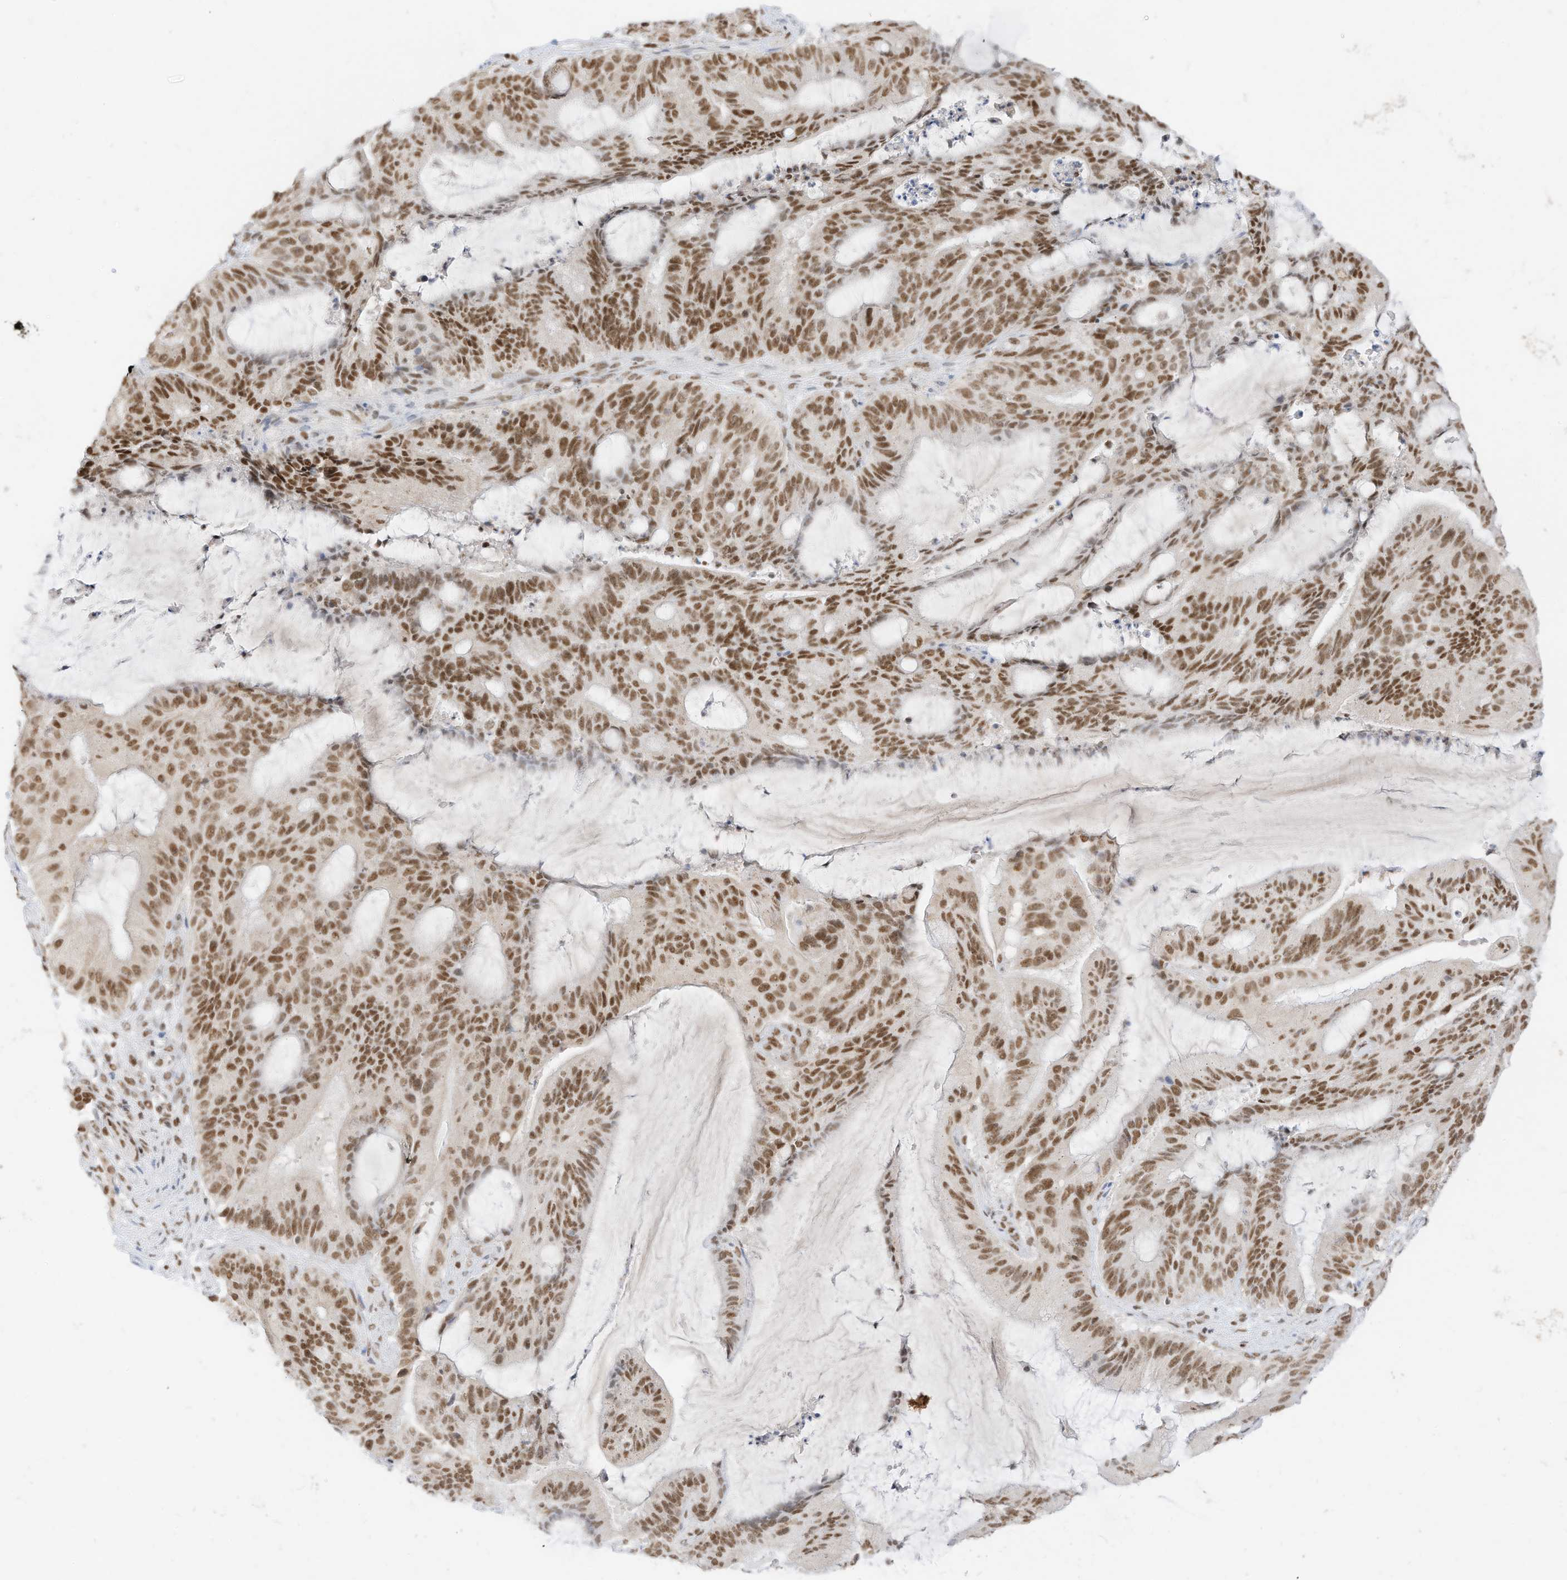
{"staining": {"intensity": "moderate", "quantity": ">75%", "location": "nuclear"}, "tissue": "liver cancer", "cell_type": "Tumor cells", "image_type": "cancer", "snomed": [{"axis": "morphology", "description": "Normal tissue, NOS"}, {"axis": "morphology", "description": "Cholangiocarcinoma"}, {"axis": "topography", "description": "Liver"}, {"axis": "topography", "description": "Peripheral nerve tissue"}], "caption": "Tumor cells show medium levels of moderate nuclear positivity in about >75% of cells in human liver cancer (cholangiocarcinoma).", "gene": "SMARCA2", "patient": {"sex": "female", "age": 73}}